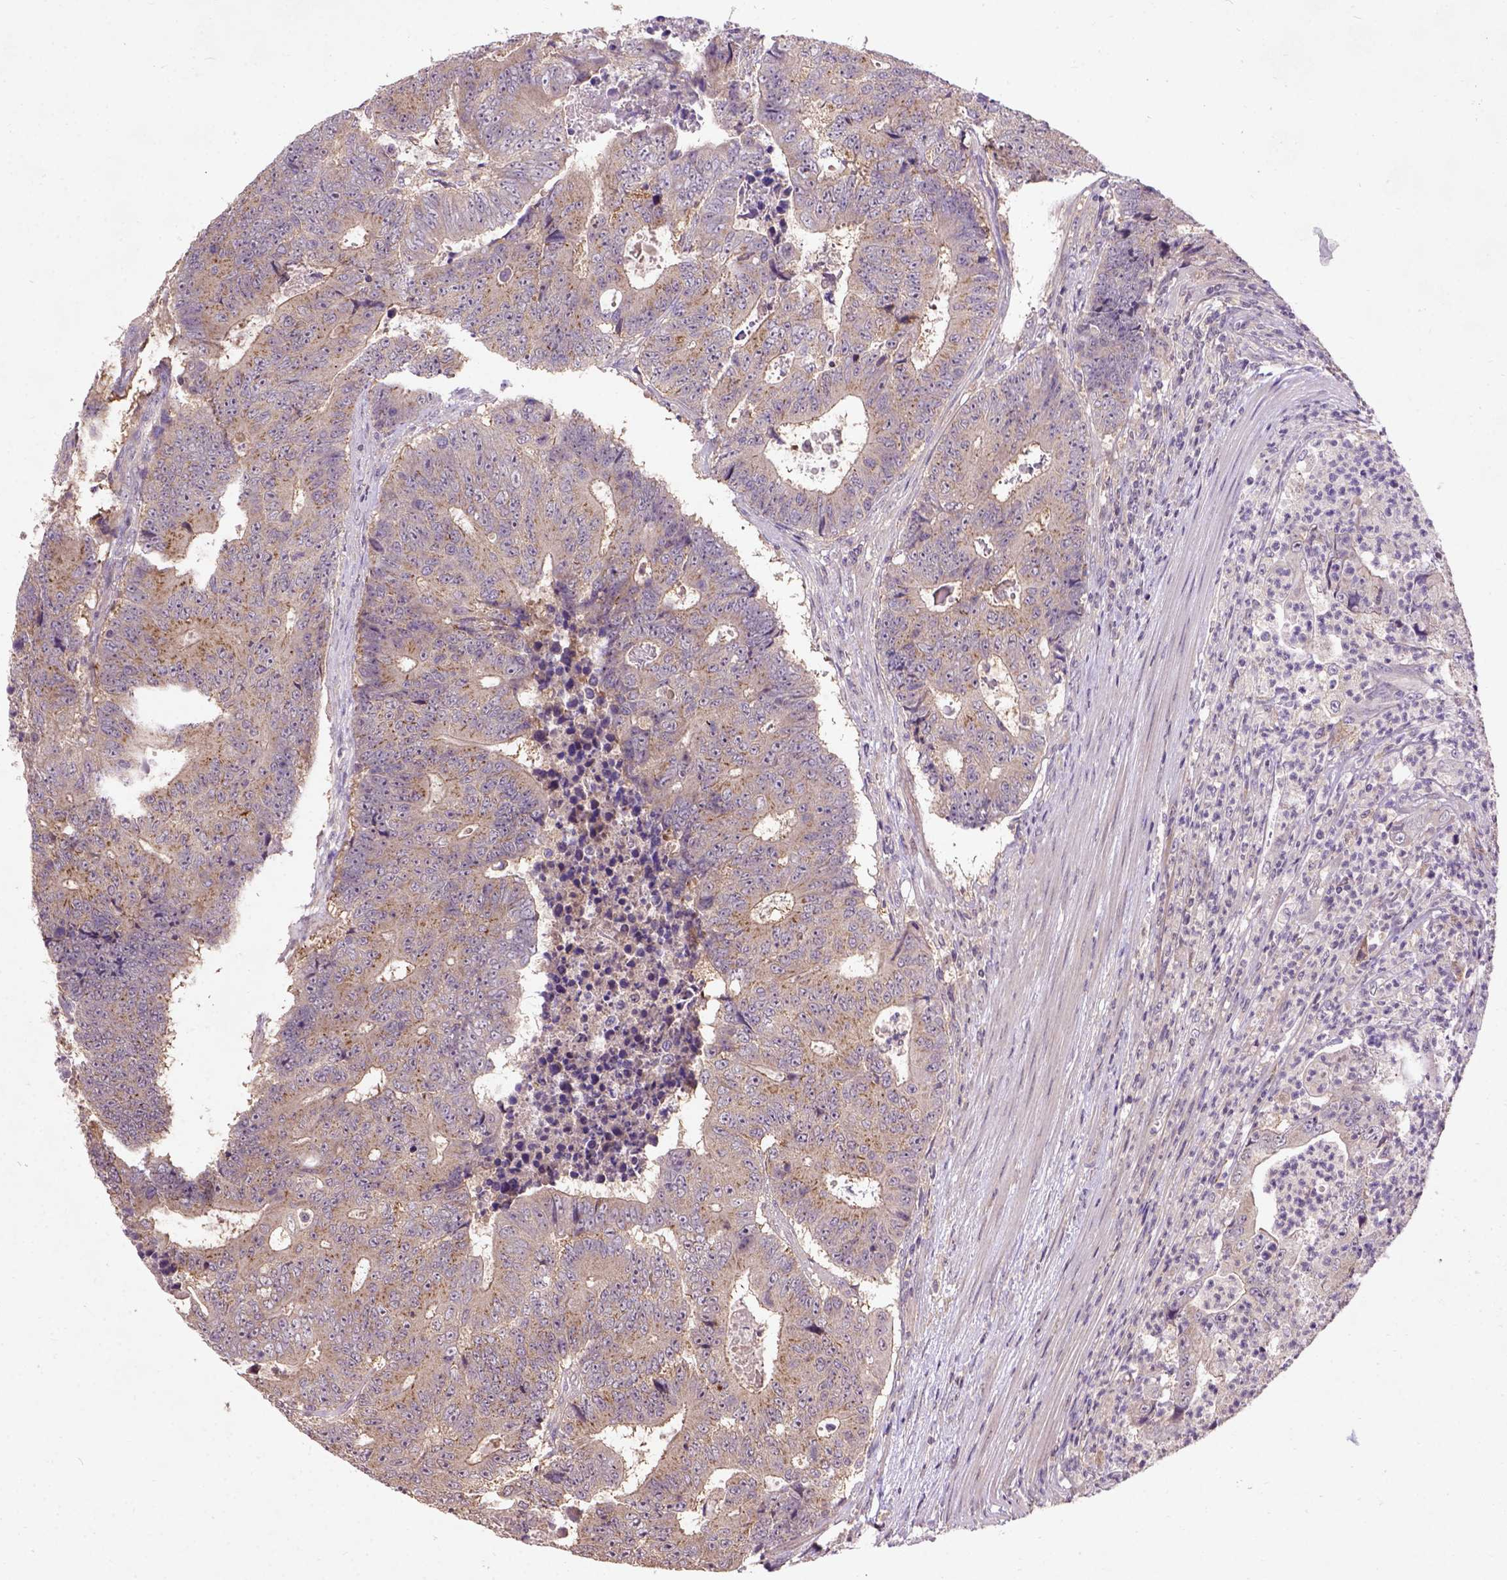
{"staining": {"intensity": "moderate", "quantity": ">75%", "location": "cytoplasmic/membranous"}, "tissue": "colorectal cancer", "cell_type": "Tumor cells", "image_type": "cancer", "snomed": [{"axis": "morphology", "description": "Adenocarcinoma, NOS"}, {"axis": "topography", "description": "Colon"}], "caption": "The immunohistochemical stain labels moderate cytoplasmic/membranous expression in tumor cells of colorectal adenocarcinoma tissue.", "gene": "KBTBD8", "patient": {"sex": "female", "age": 48}}